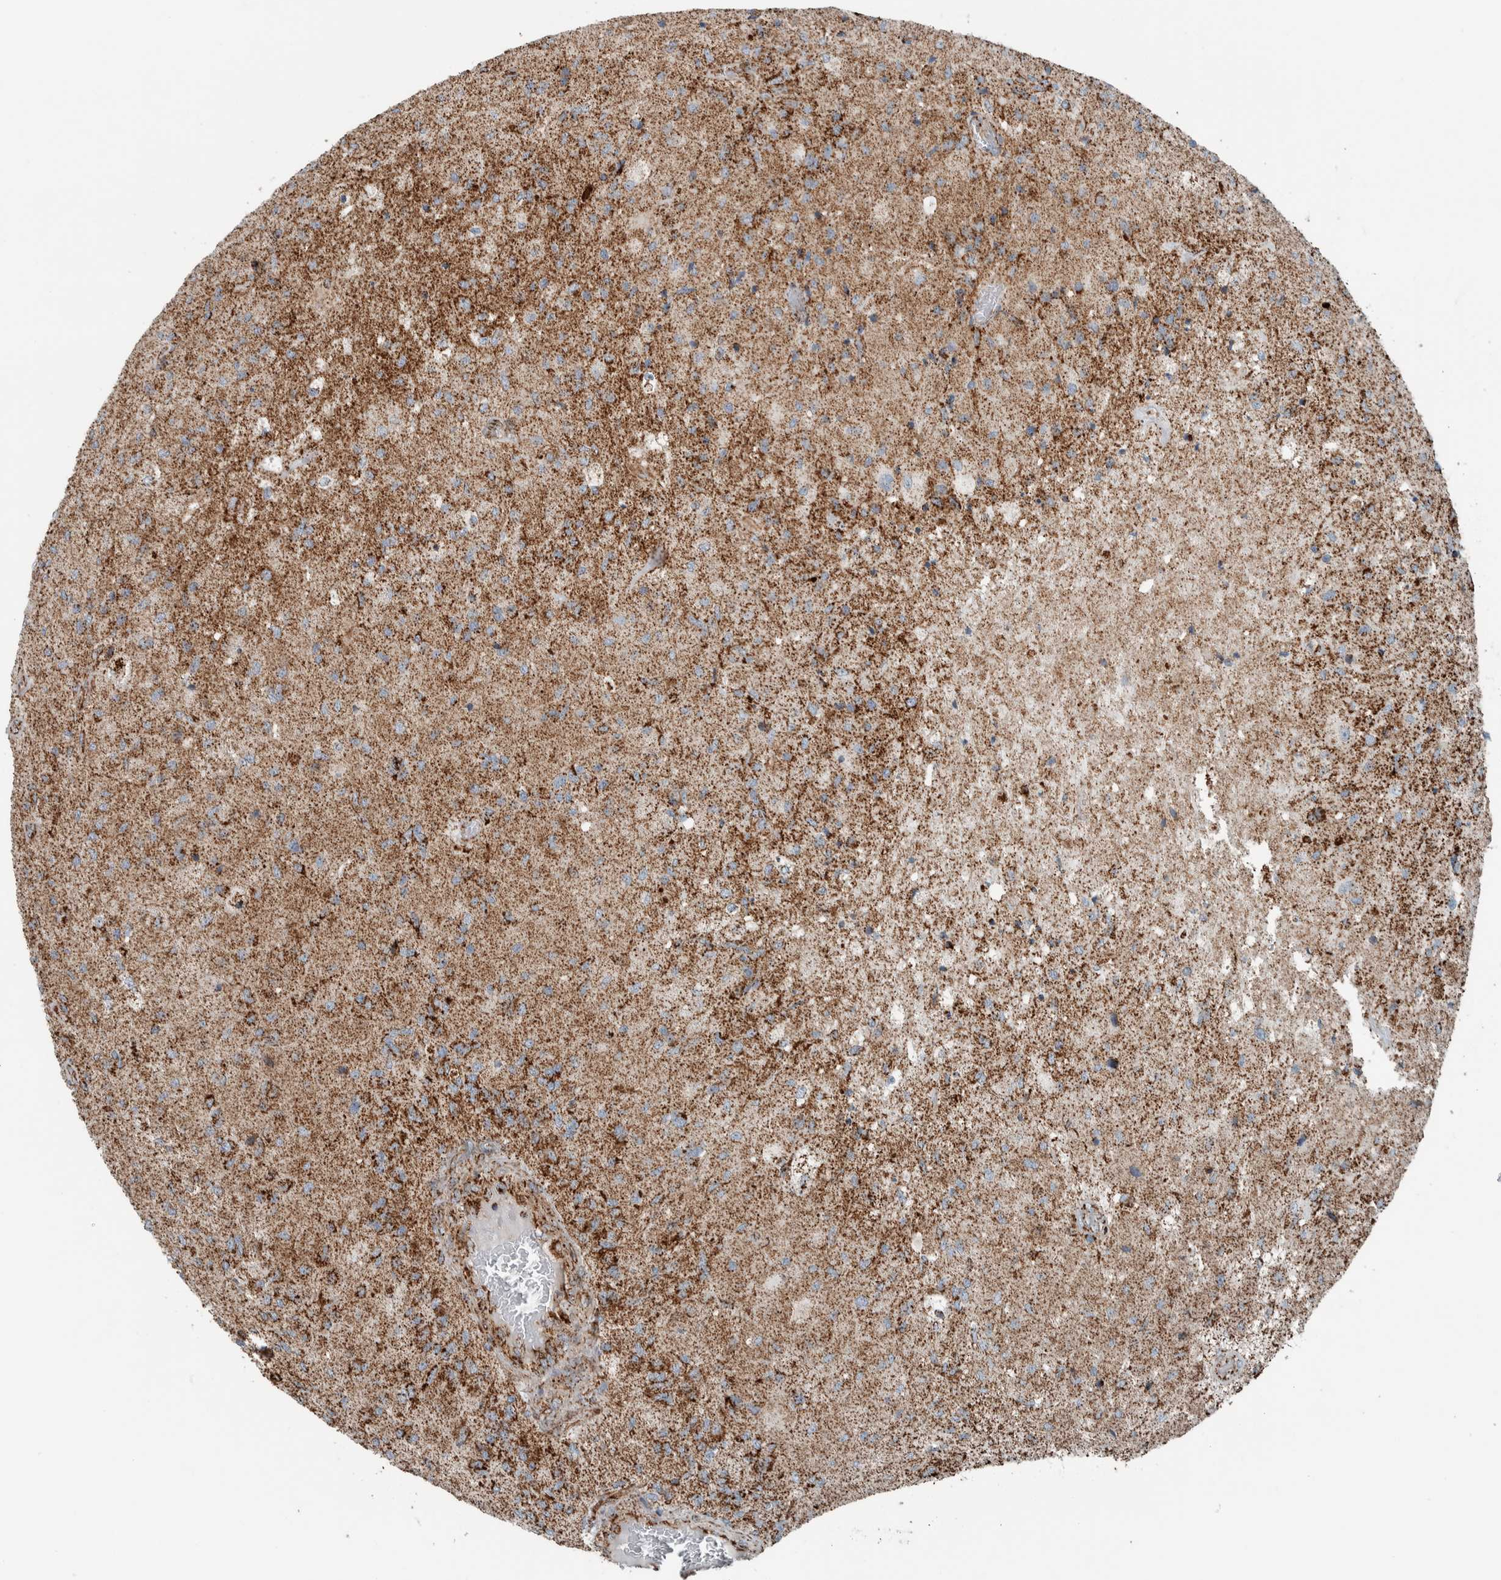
{"staining": {"intensity": "moderate", "quantity": ">75%", "location": "cytoplasmic/membranous"}, "tissue": "glioma", "cell_type": "Tumor cells", "image_type": "cancer", "snomed": [{"axis": "morphology", "description": "Normal tissue, NOS"}, {"axis": "morphology", "description": "Glioma, malignant, High grade"}, {"axis": "topography", "description": "Cerebral cortex"}], "caption": "This photomicrograph reveals immunohistochemistry staining of human glioma, with medium moderate cytoplasmic/membranous expression in about >75% of tumor cells.", "gene": "CNTROB", "patient": {"sex": "male", "age": 77}}